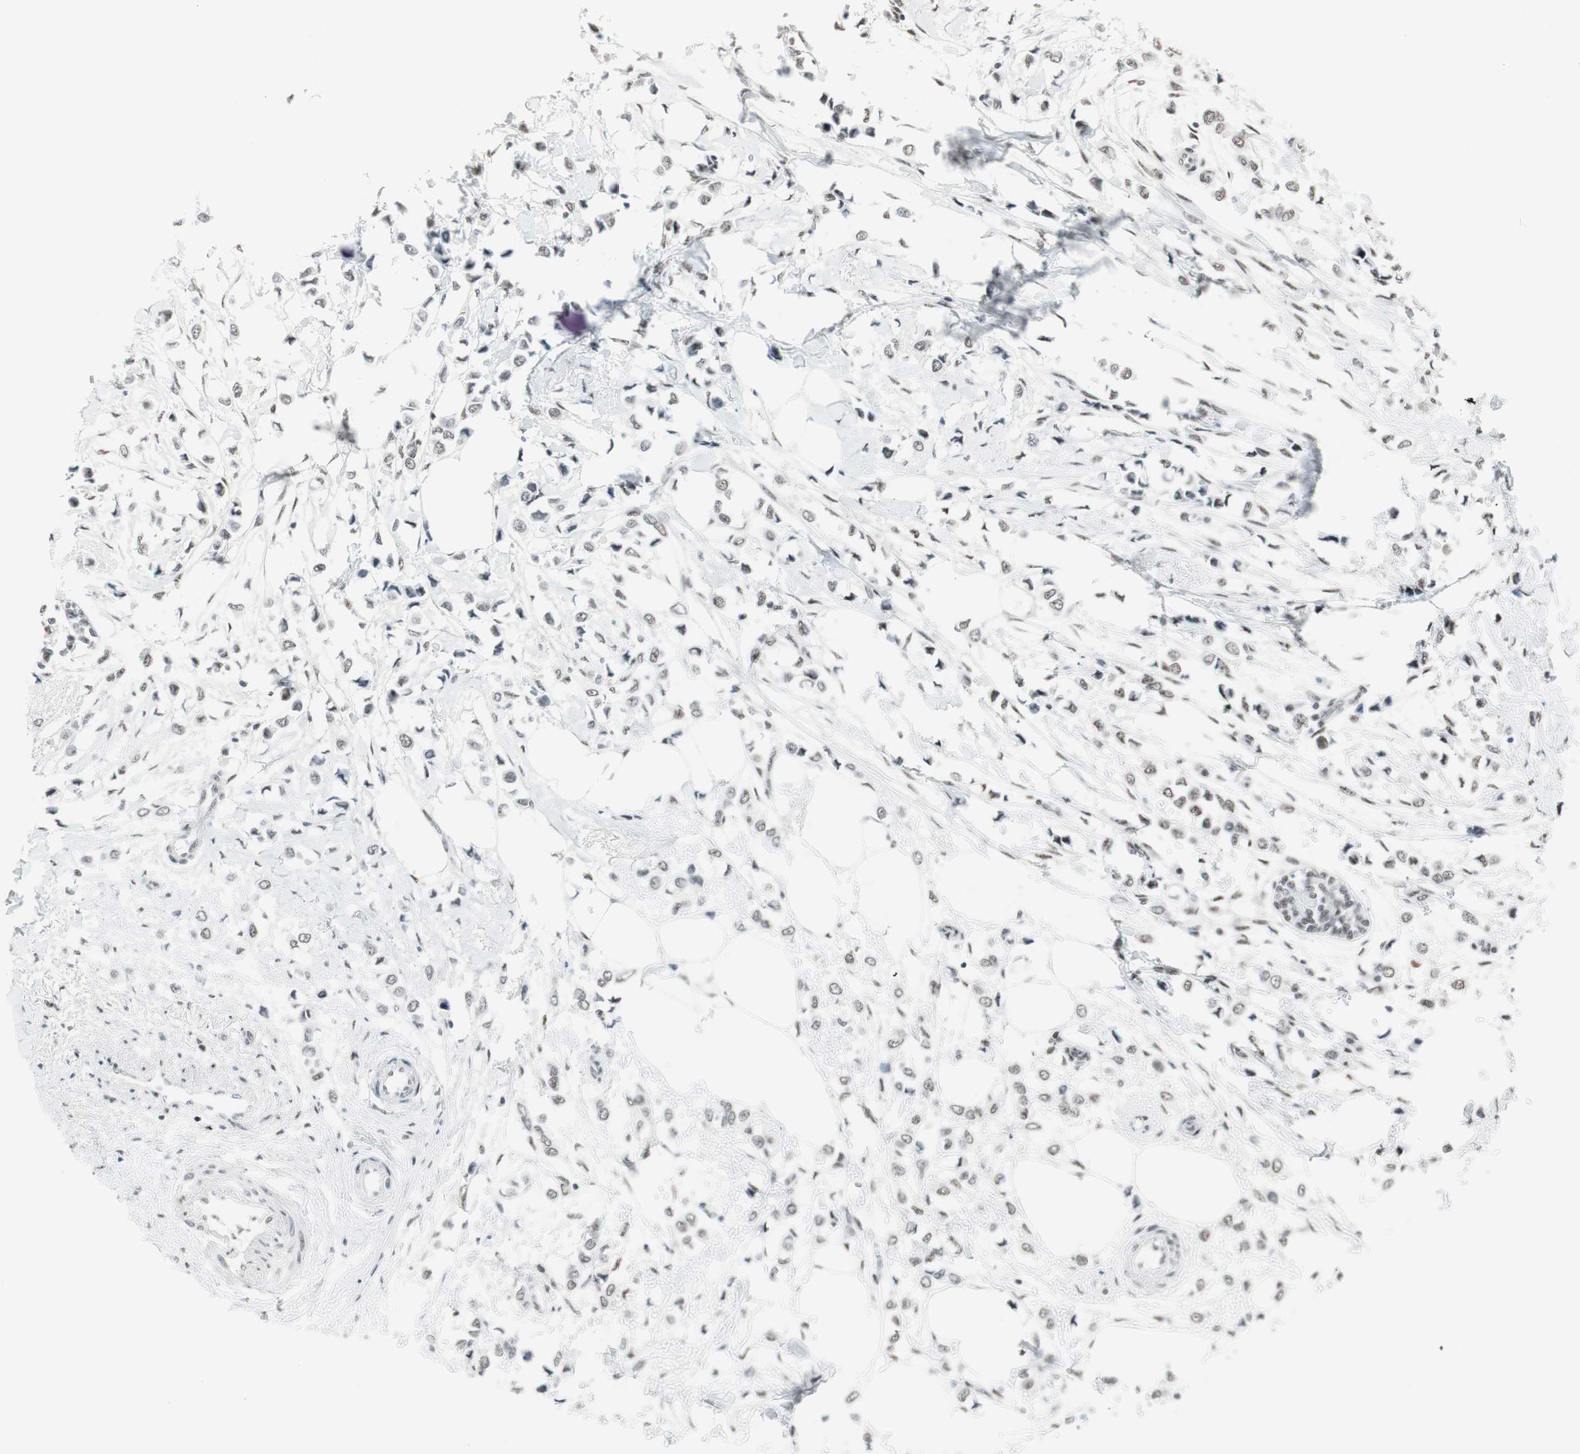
{"staining": {"intensity": "weak", "quantity": ">75%", "location": "nuclear"}, "tissue": "breast cancer", "cell_type": "Tumor cells", "image_type": "cancer", "snomed": [{"axis": "morphology", "description": "Lobular carcinoma"}, {"axis": "topography", "description": "Breast"}], "caption": "Immunohistochemistry staining of breast cancer, which reveals low levels of weak nuclear positivity in approximately >75% of tumor cells indicating weak nuclear protein staining. The staining was performed using DAB (3,3'-diaminobenzidine) (brown) for protein detection and nuclei were counterstained in hematoxylin (blue).", "gene": "HEXIM1", "patient": {"sex": "female", "age": 51}}